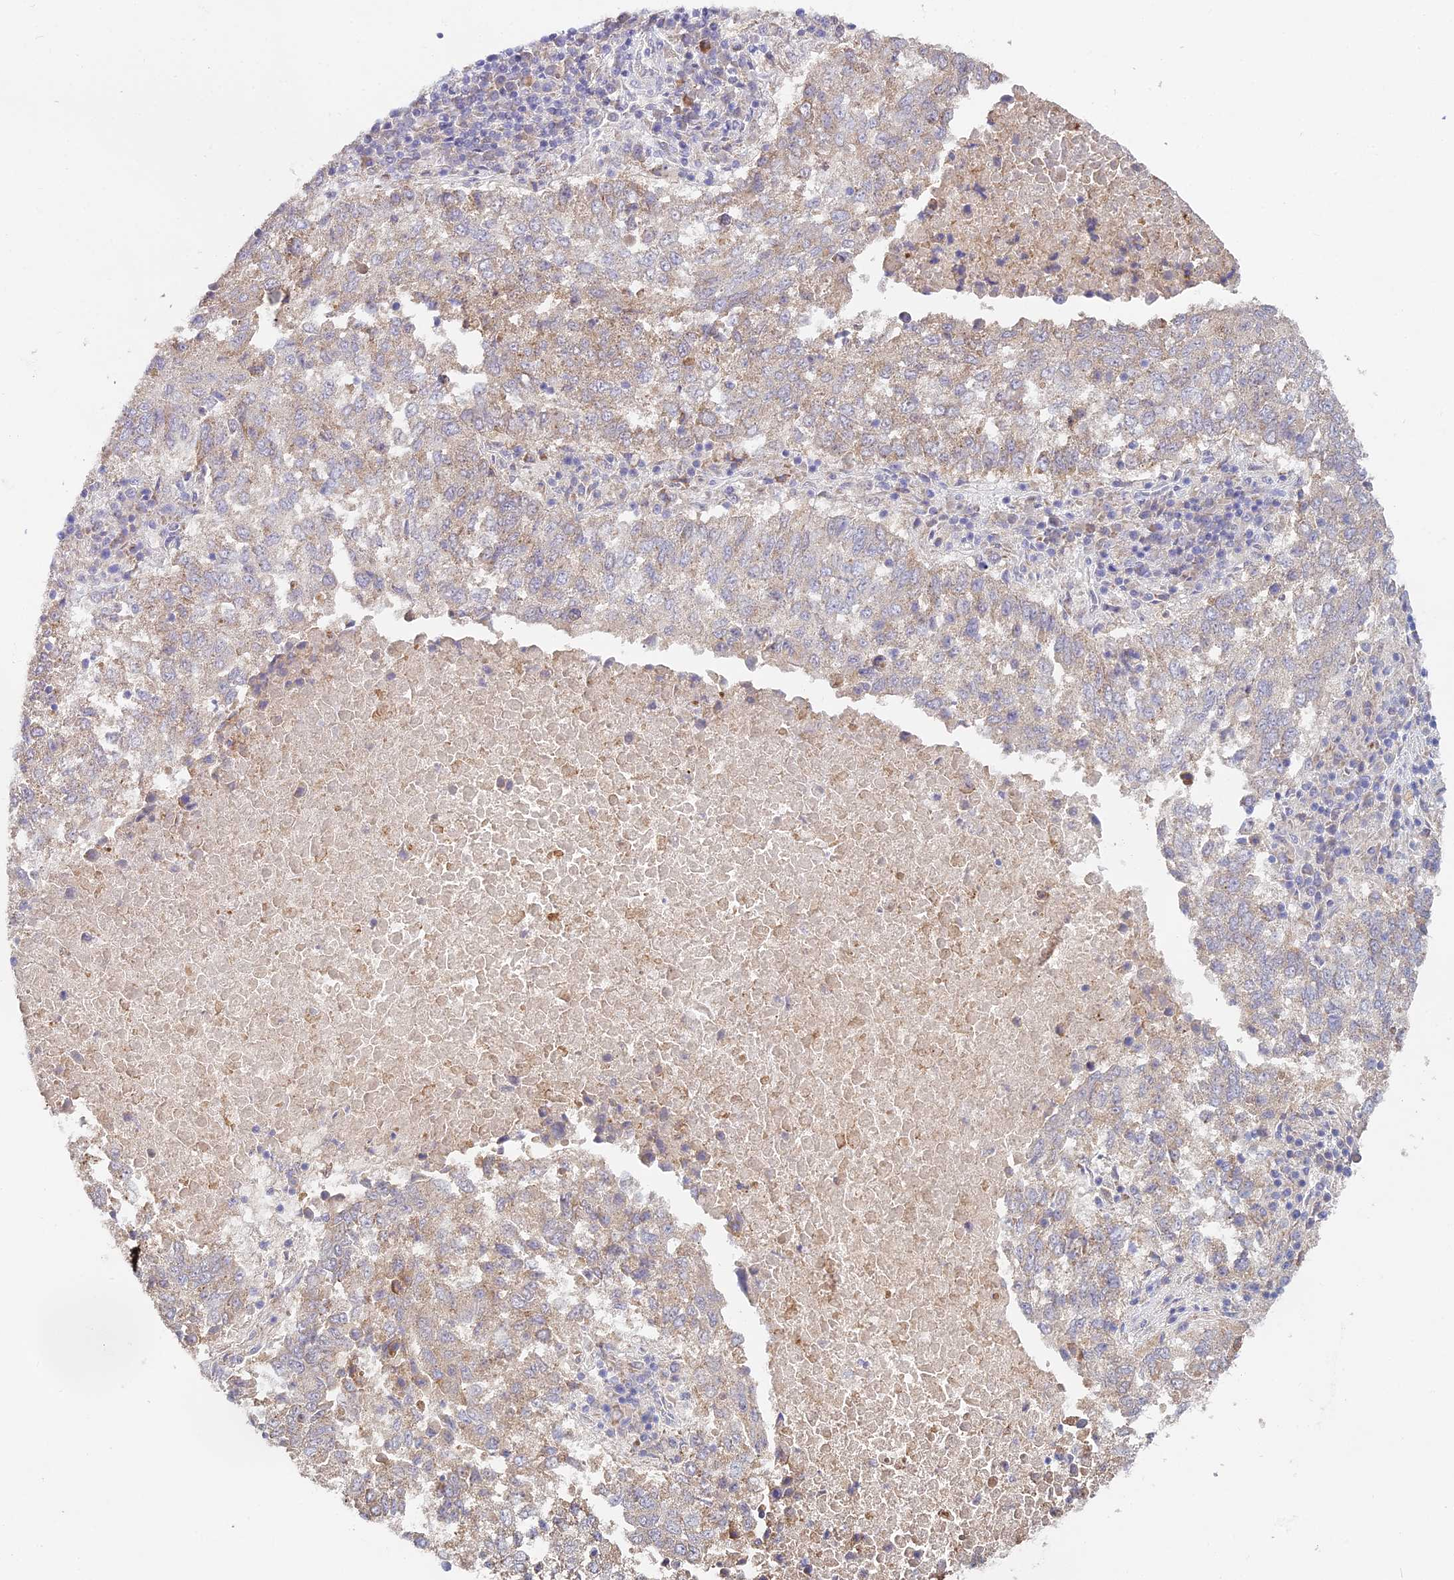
{"staining": {"intensity": "weak", "quantity": ">75%", "location": "cytoplasmic/membranous"}, "tissue": "lung cancer", "cell_type": "Tumor cells", "image_type": "cancer", "snomed": [{"axis": "morphology", "description": "Squamous cell carcinoma, NOS"}, {"axis": "topography", "description": "Lung"}], "caption": "Immunohistochemical staining of squamous cell carcinoma (lung) exhibits low levels of weak cytoplasmic/membranous expression in about >75% of tumor cells.", "gene": "WDR43", "patient": {"sex": "male", "age": 73}}